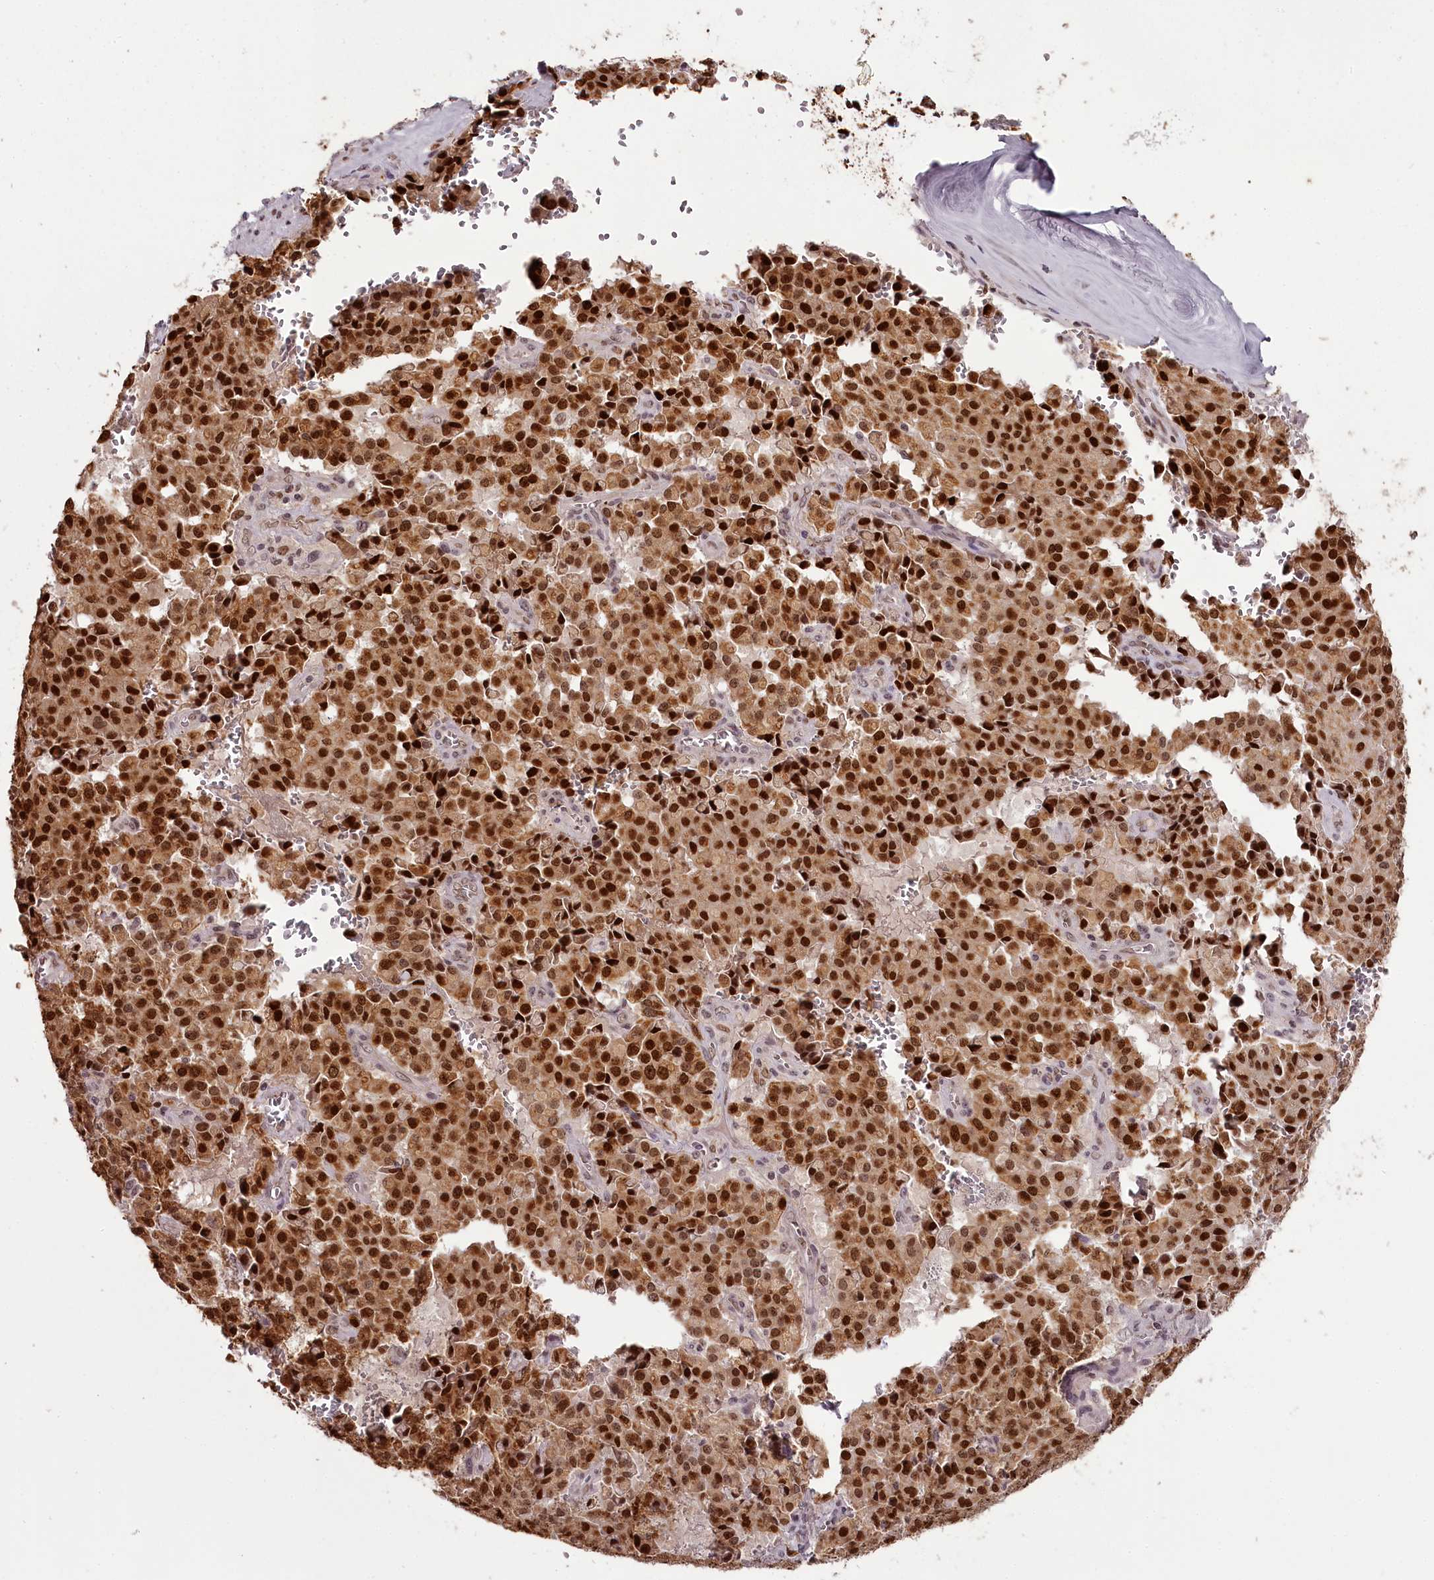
{"staining": {"intensity": "strong", "quantity": ">75%", "location": "cytoplasmic/membranous,nuclear"}, "tissue": "pancreatic cancer", "cell_type": "Tumor cells", "image_type": "cancer", "snomed": [{"axis": "morphology", "description": "Adenocarcinoma, NOS"}, {"axis": "topography", "description": "Pancreas"}], "caption": "IHC histopathology image of neoplastic tissue: adenocarcinoma (pancreatic) stained using immunohistochemistry reveals high levels of strong protein expression localized specifically in the cytoplasmic/membranous and nuclear of tumor cells, appearing as a cytoplasmic/membranous and nuclear brown color.", "gene": "THYN1", "patient": {"sex": "male", "age": 65}}